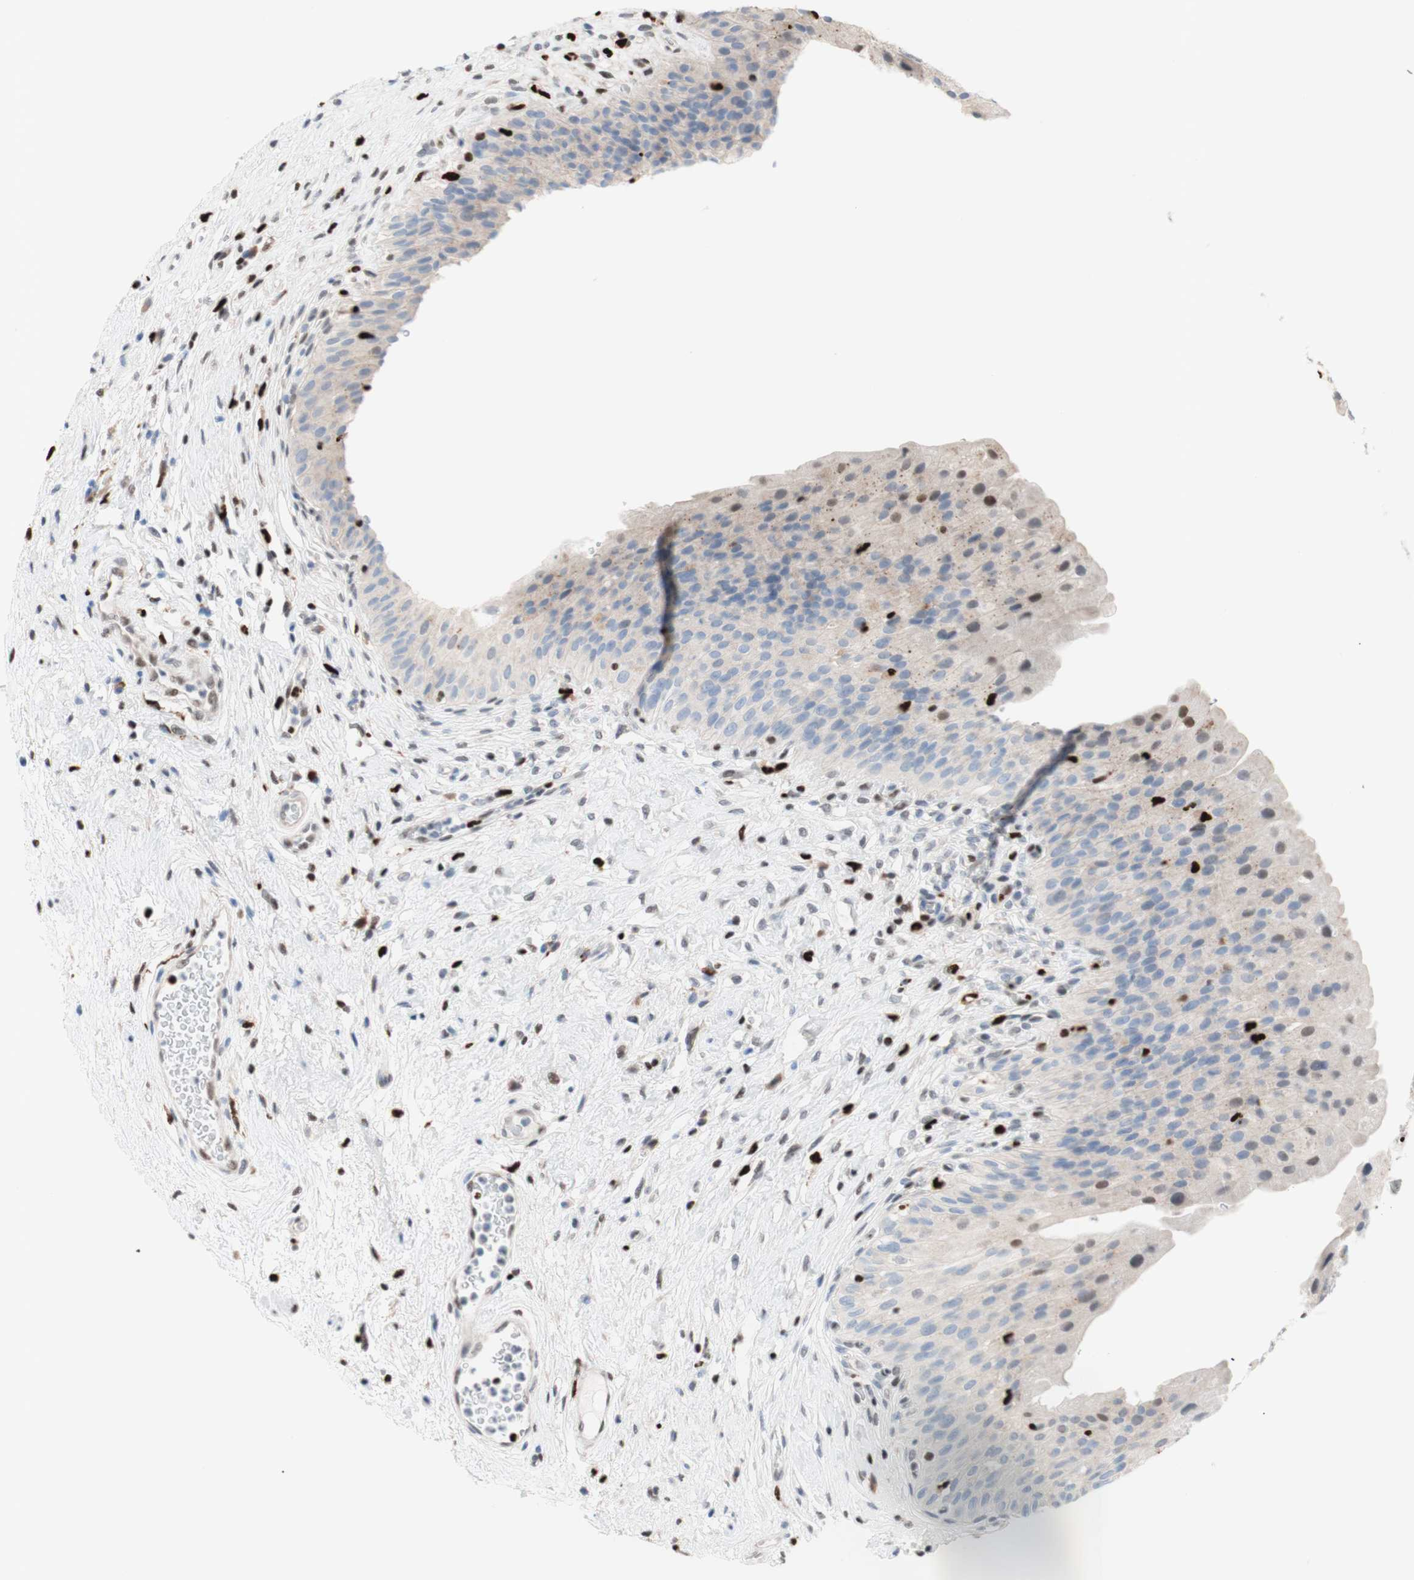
{"staining": {"intensity": "weak", "quantity": "25%-75%", "location": "cytoplasmic/membranous,nuclear"}, "tissue": "urinary bladder", "cell_type": "Urothelial cells", "image_type": "normal", "snomed": [{"axis": "morphology", "description": "Normal tissue, NOS"}, {"axis": "morphology", "description": "Urothelial carcinoma, High grade"}, {"axis": "topography", "description": "Urinary bladder"}], "caption": "Unremarkable urinary bladder was stained to show a protein in brown. There is low levels of weak cytoplasmic/membranous,nuclear expression in about 25%-75% of urothelial cells. The staining is performed using DAB (3,3'-diaminobenzidine) brown chromogen to label protein expression. The nuclei are counter-stained blue using hematoxylin.", "gene": "EED", "patient": {"sex": "male", "age": 46}}